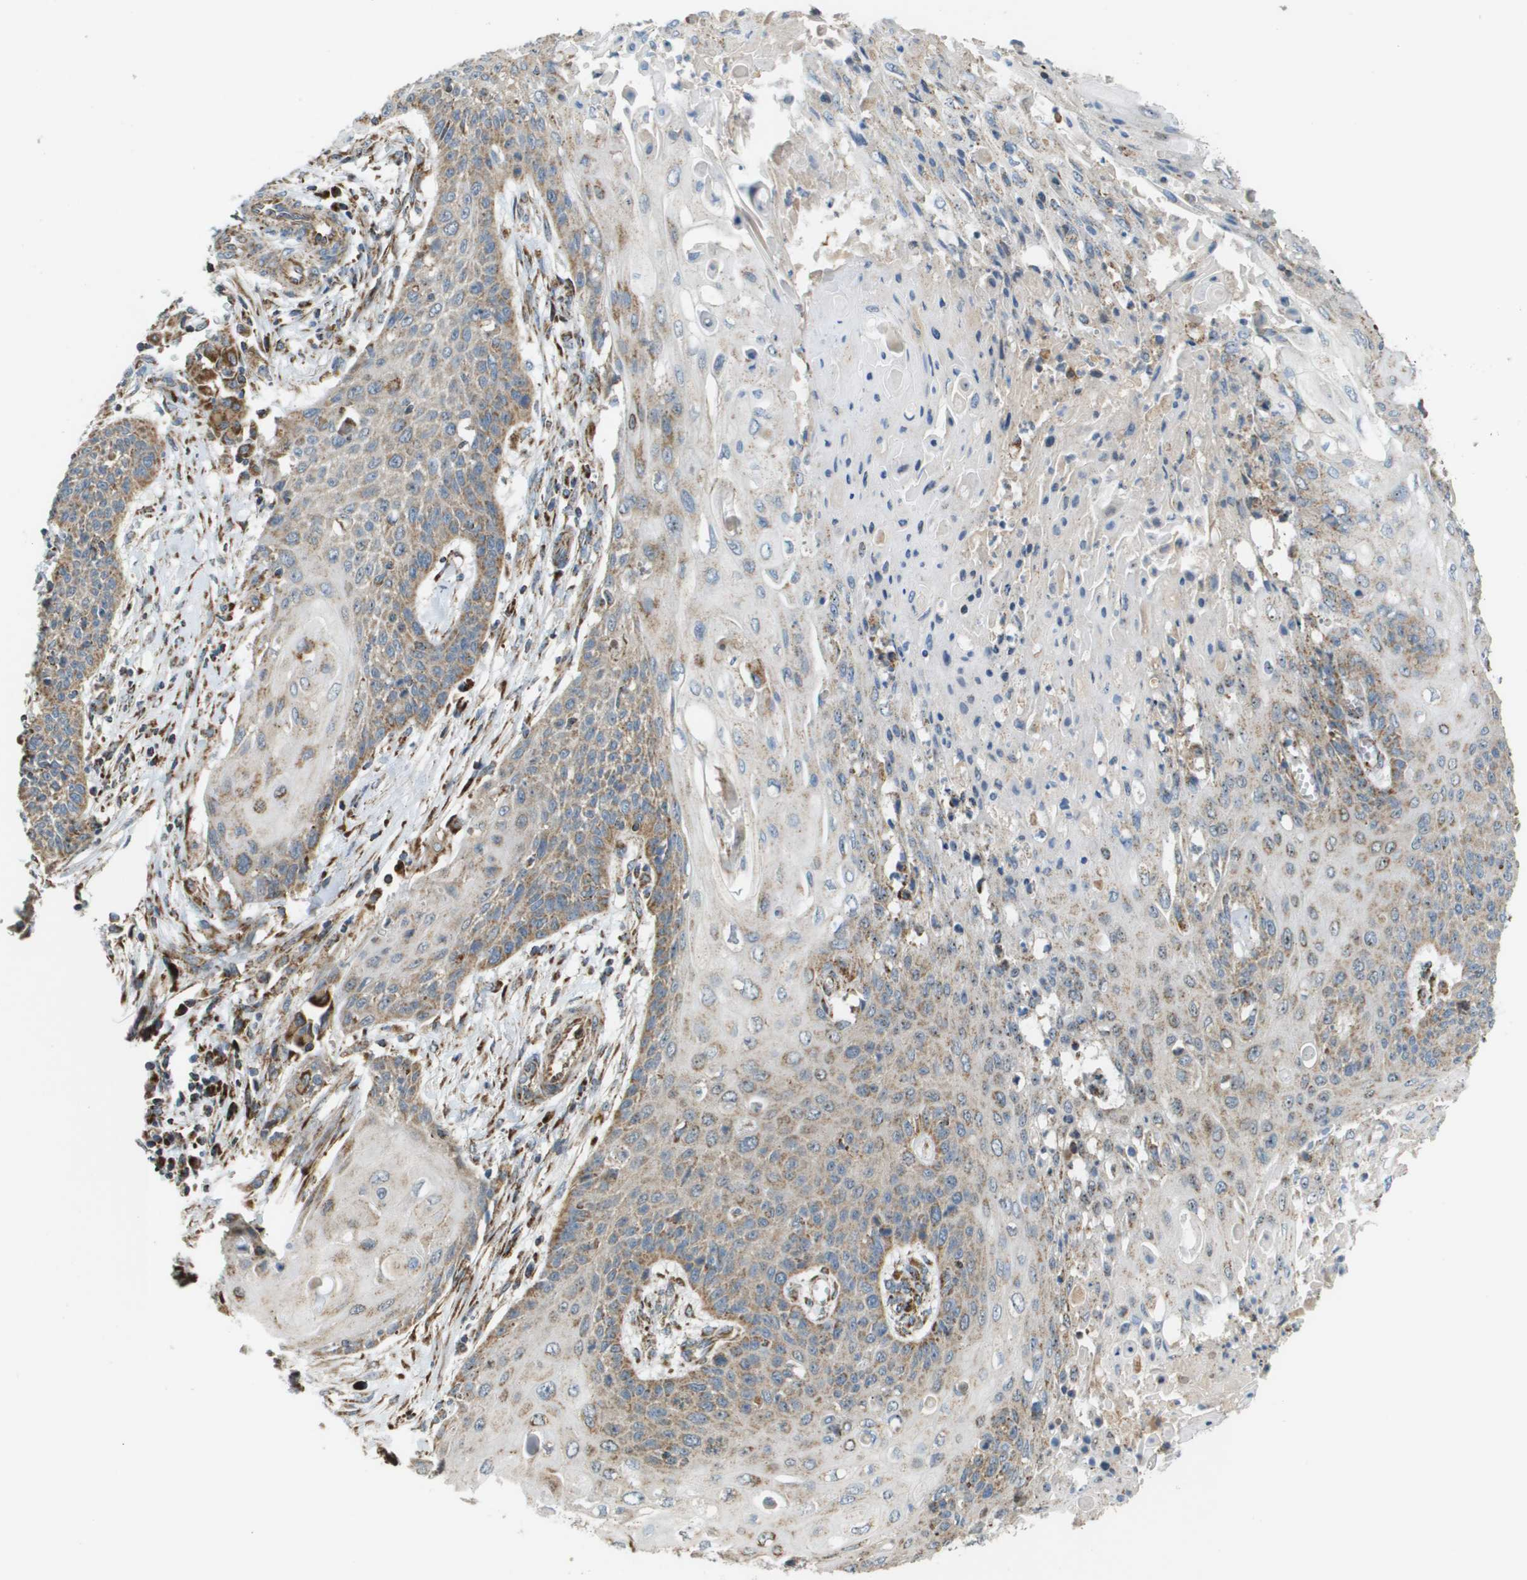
{"staining": {"intensity": "moderate", "quantity": "25%-75%", "location": "cytoplasmic/membranous"}, "tissue": "cervical cancer", "cell_type": "Tumor cells", "image_type": "cancer", "snomed": [{"axis": "morphology", "description": "Squamous cell carcinoma, NOS"}, {"axis": "topography", "description": "Cervix"}], "caption": "This is an image of immunohistochemistry staining of cervical cancer, which shows moderate expression in the cytoplasmic/membranous of tumor cells.", "gene": "NRK", "patient": {"sex": "female", "age": 39}}